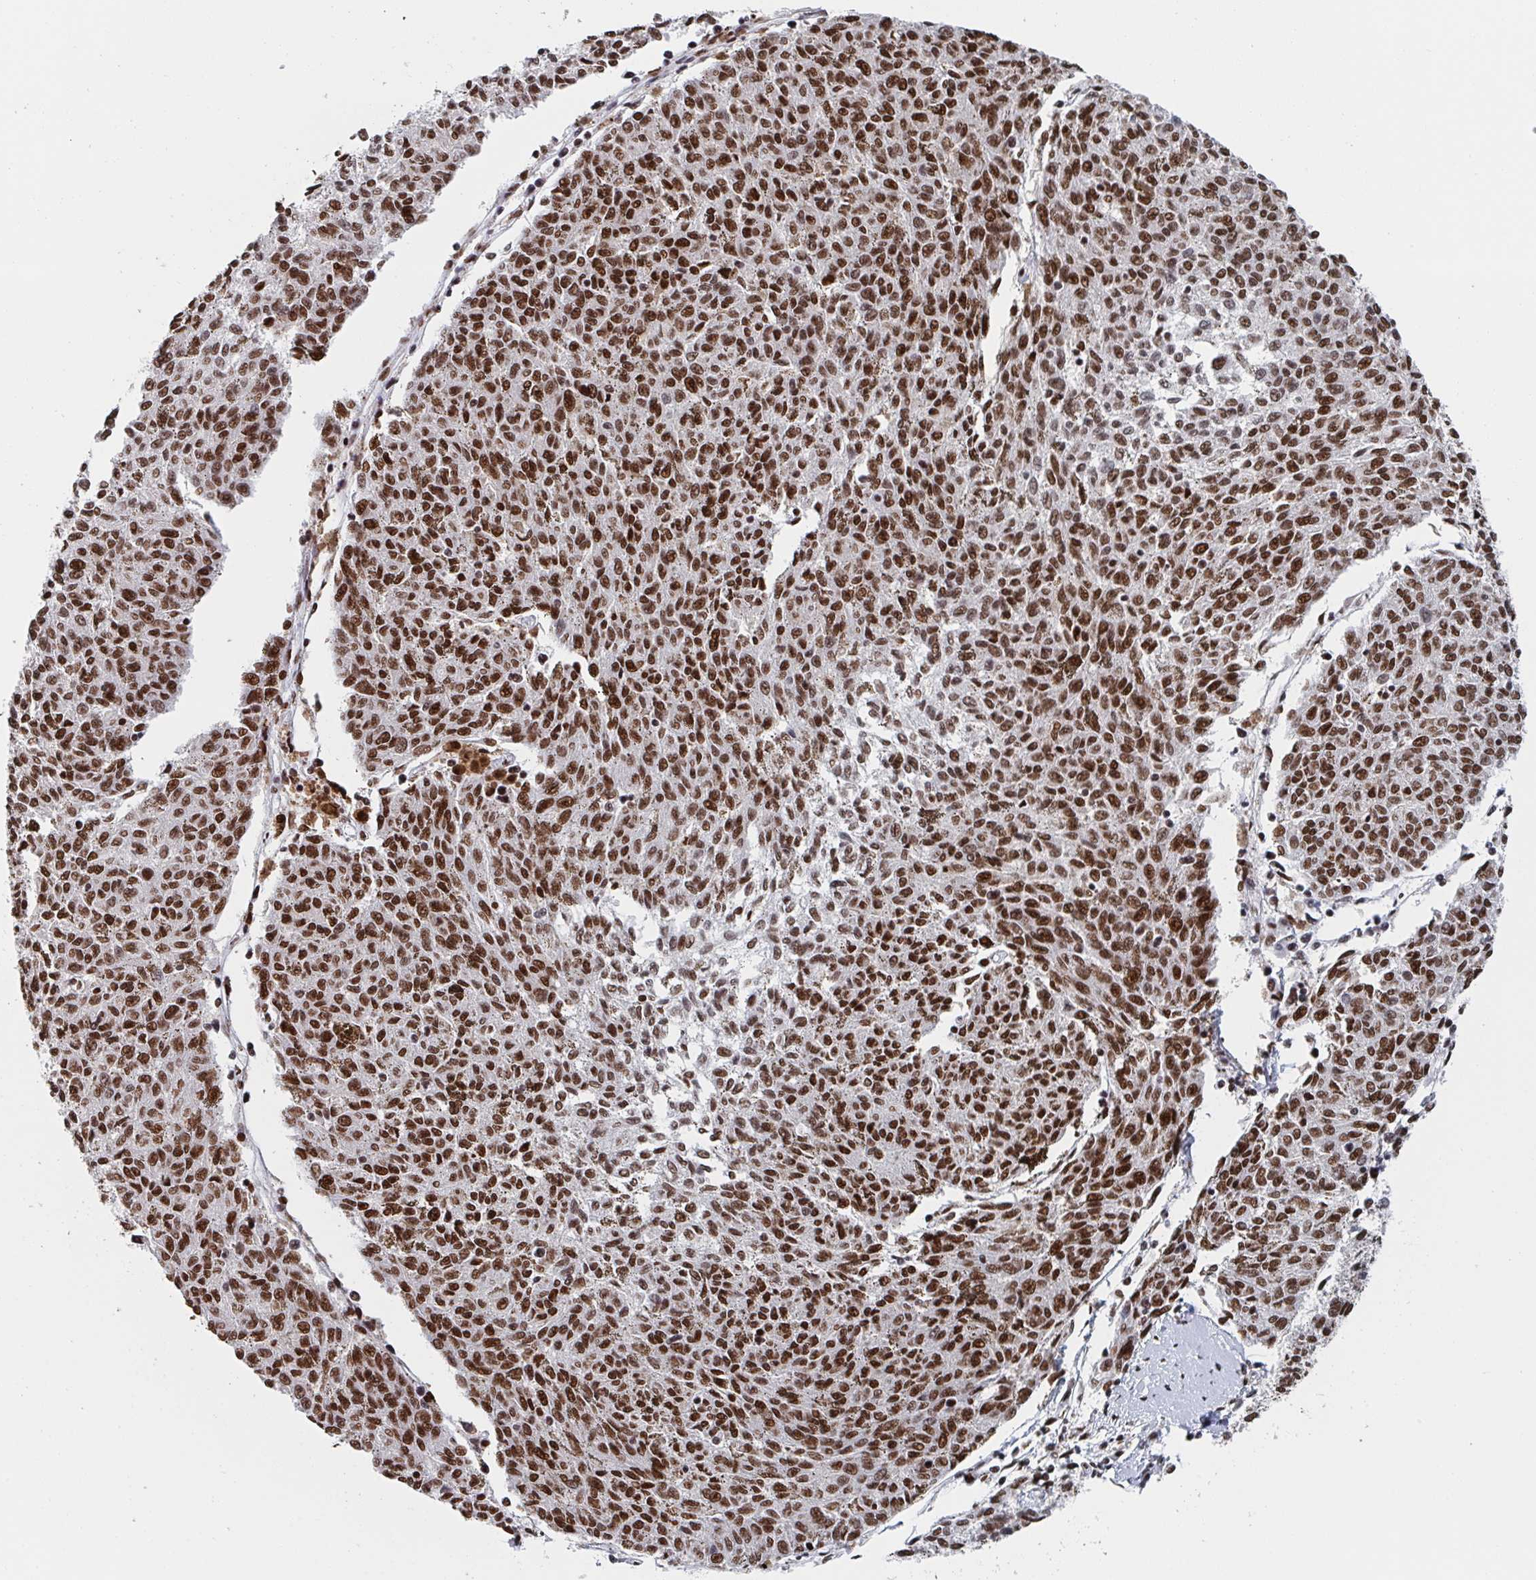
{"staining": {"intensity": "strong", "quantity": ">75%", "location": "nuclear"}, "tissue": "melanoma", "cell_type": "Tumor cells", "image_type": "cancer", "snomed": [{"axis": "morphology", "description": "Malignant melanoma, NOS"}, {"axis": "topography", "description": "Skin"}], "caption": "Immunohistochemistry (DAB (3,3'-diaminobenzidine)) staining of melanoma exhibits strong nuclear protein positivity in about >75% of tumor cells.", "gene": "ZNF607", "patient": {"sex": "female", "age": 72}}